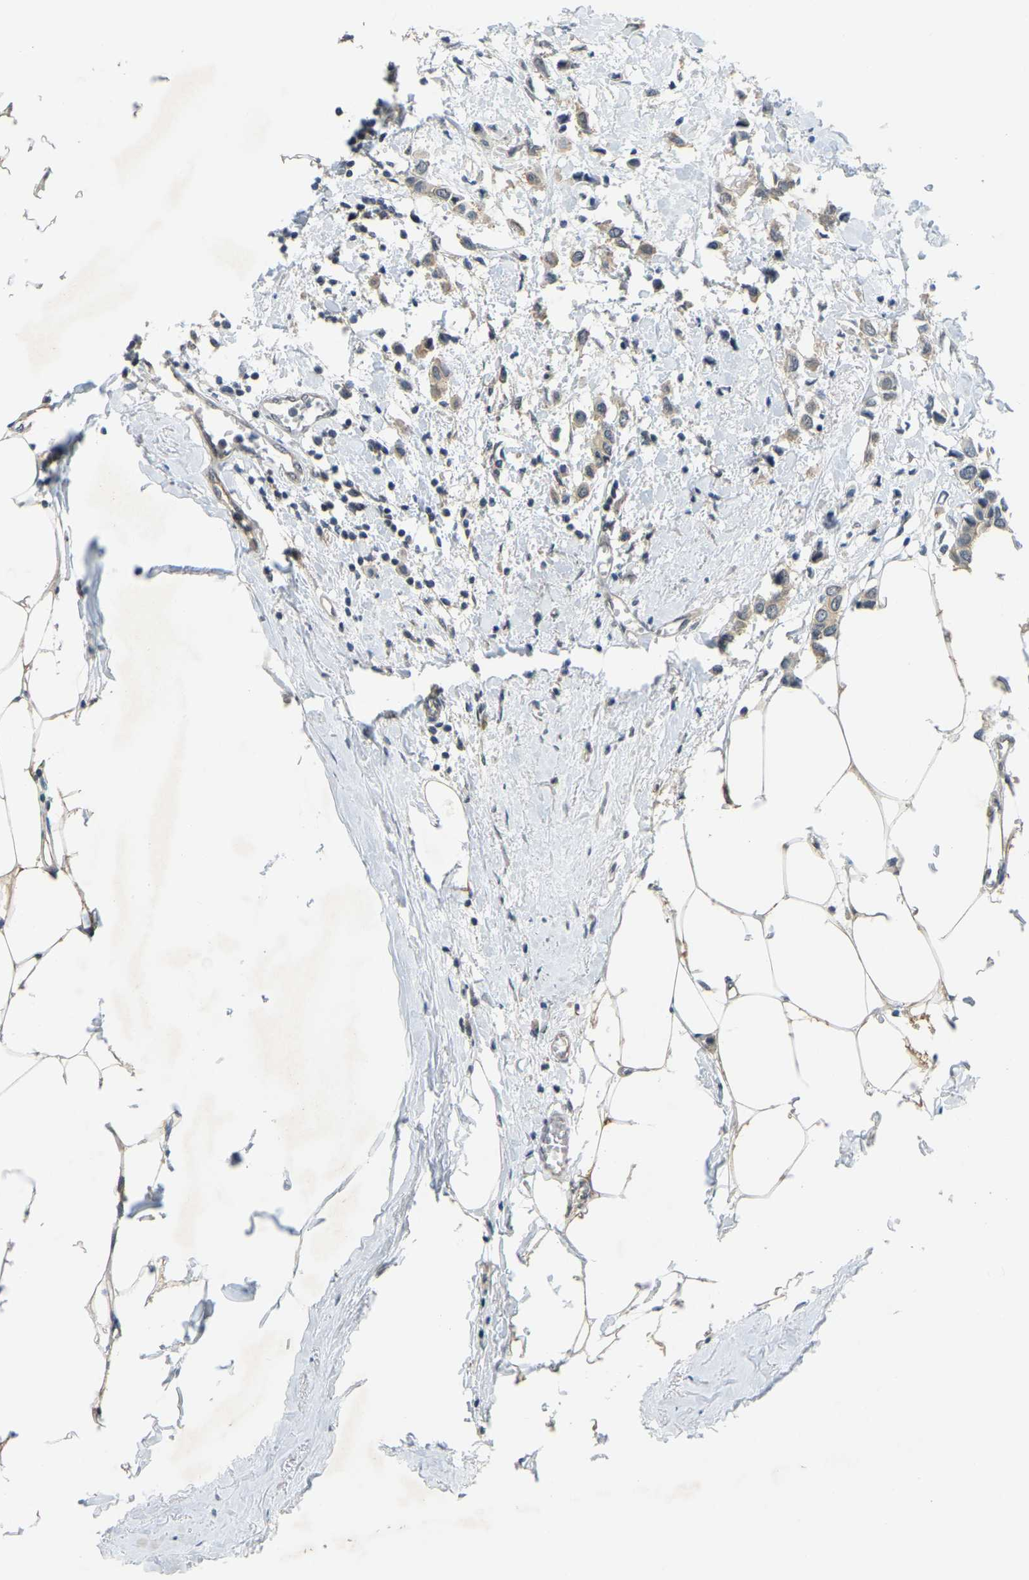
{"staining": {"intensity": "weak", "quantity": ">75%", "location": "cytoplasmic/membranous"}, "tissue": "breast cancer", "cell_type": "Tumor cells", "image_type": "cancer", "snomed": [{"axis": "morphology", "description": "Lobular carcinoma"}, {"axis": "topography", "description": "Breast"}], "caption": "Breast lobular carcinoma stained for a protein (brown) exhibits weak cytoplasmic/membranous positive positivity in approximately >75% of tumor cells.", "gene": "AHNAK", "patient": {"sex": "female", "age": 51}}